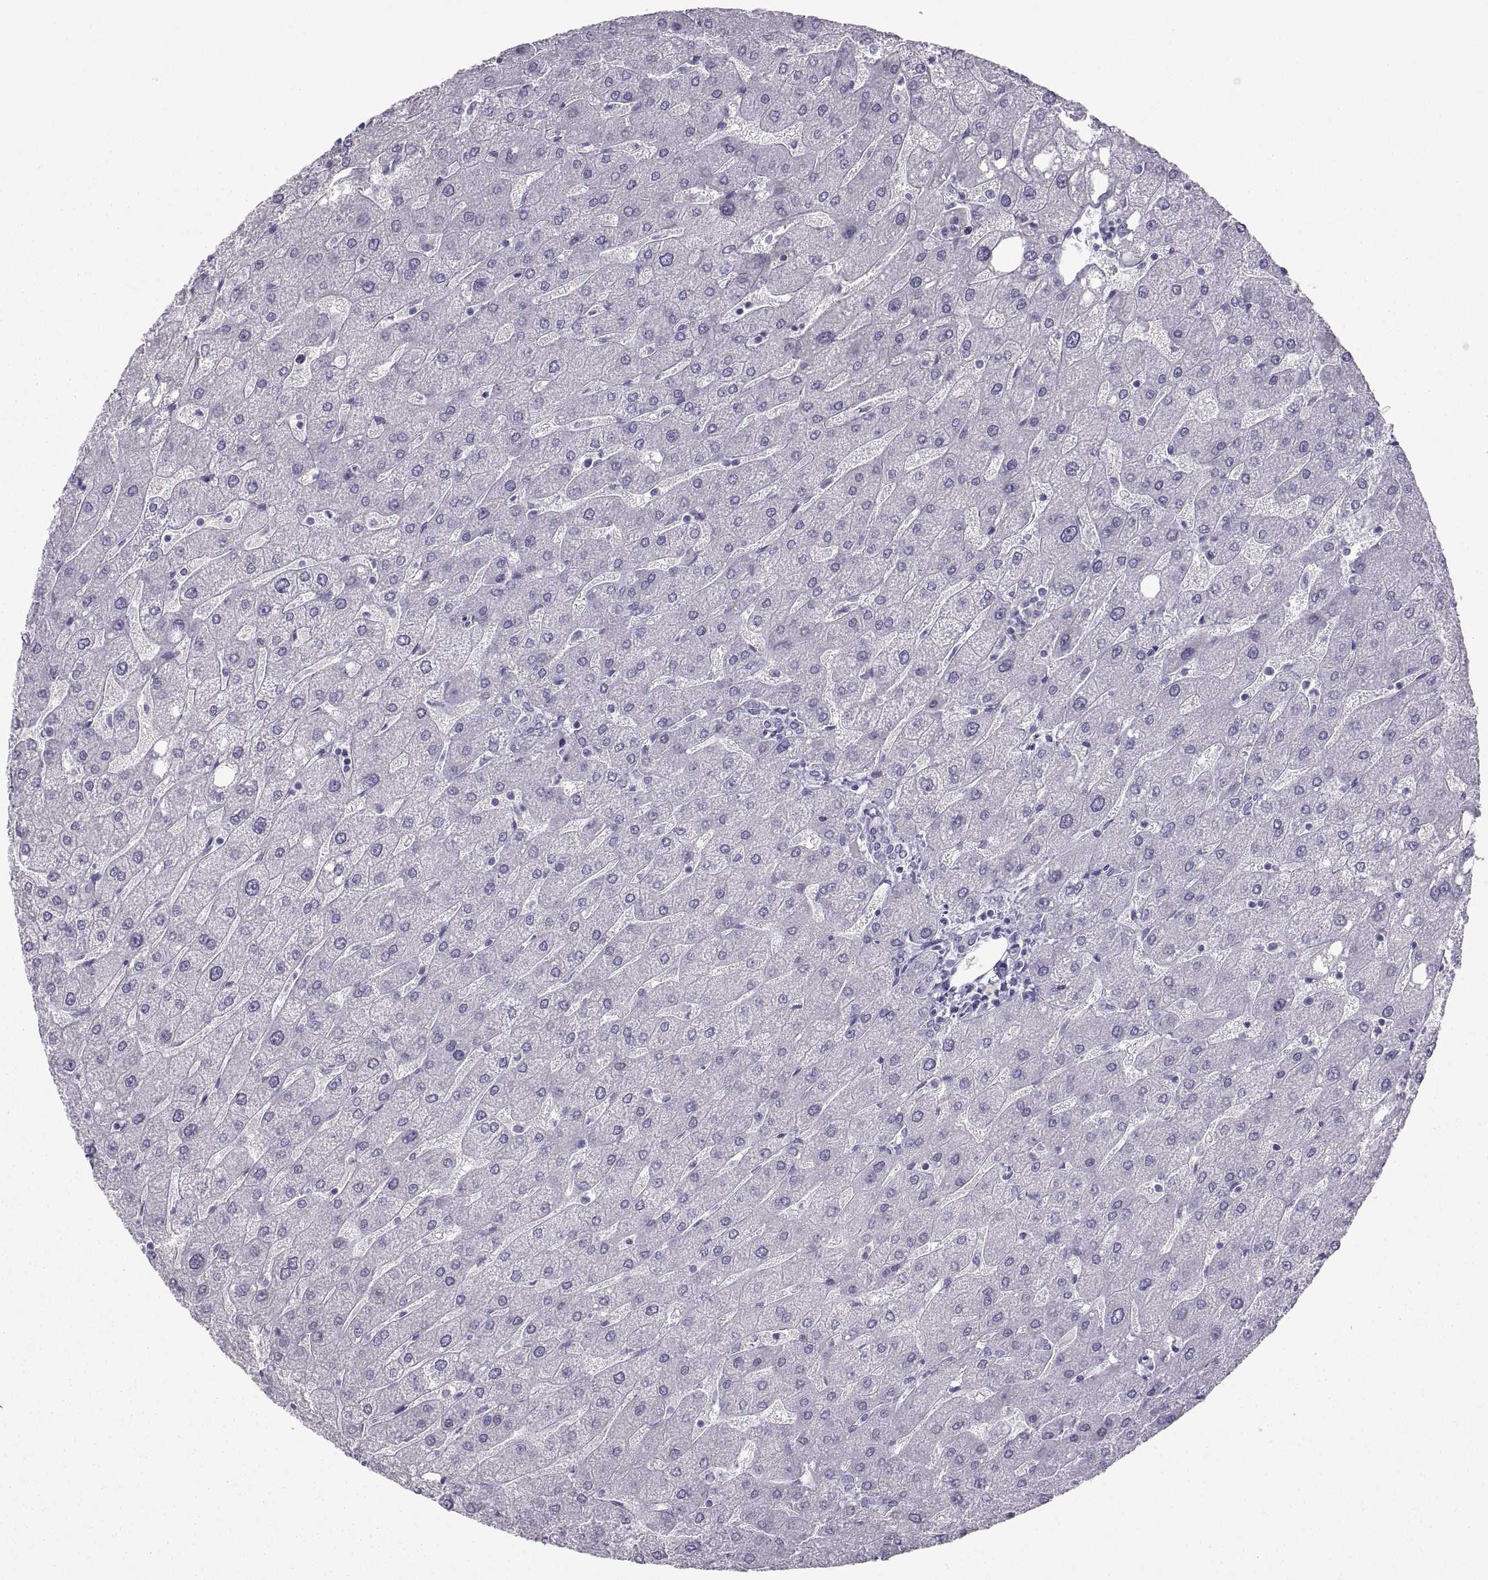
{"staining": {"intensity": "negative", "quantity": "none", "location": "none"}, "tissue": "liver", "cell_type": "Cholangiocytes", "image_type": "normal", "snomed": [{"axis": "morphology", "description": "Normal tissue, NOS"}, {"axis": "topography", "description": "Liver"}], "caption": "The photomicrograph reveals no significant positivity in cholangiocytes of liver.", "gene": "SEMG1", "patient": {"sex": "male", "age": 67}}